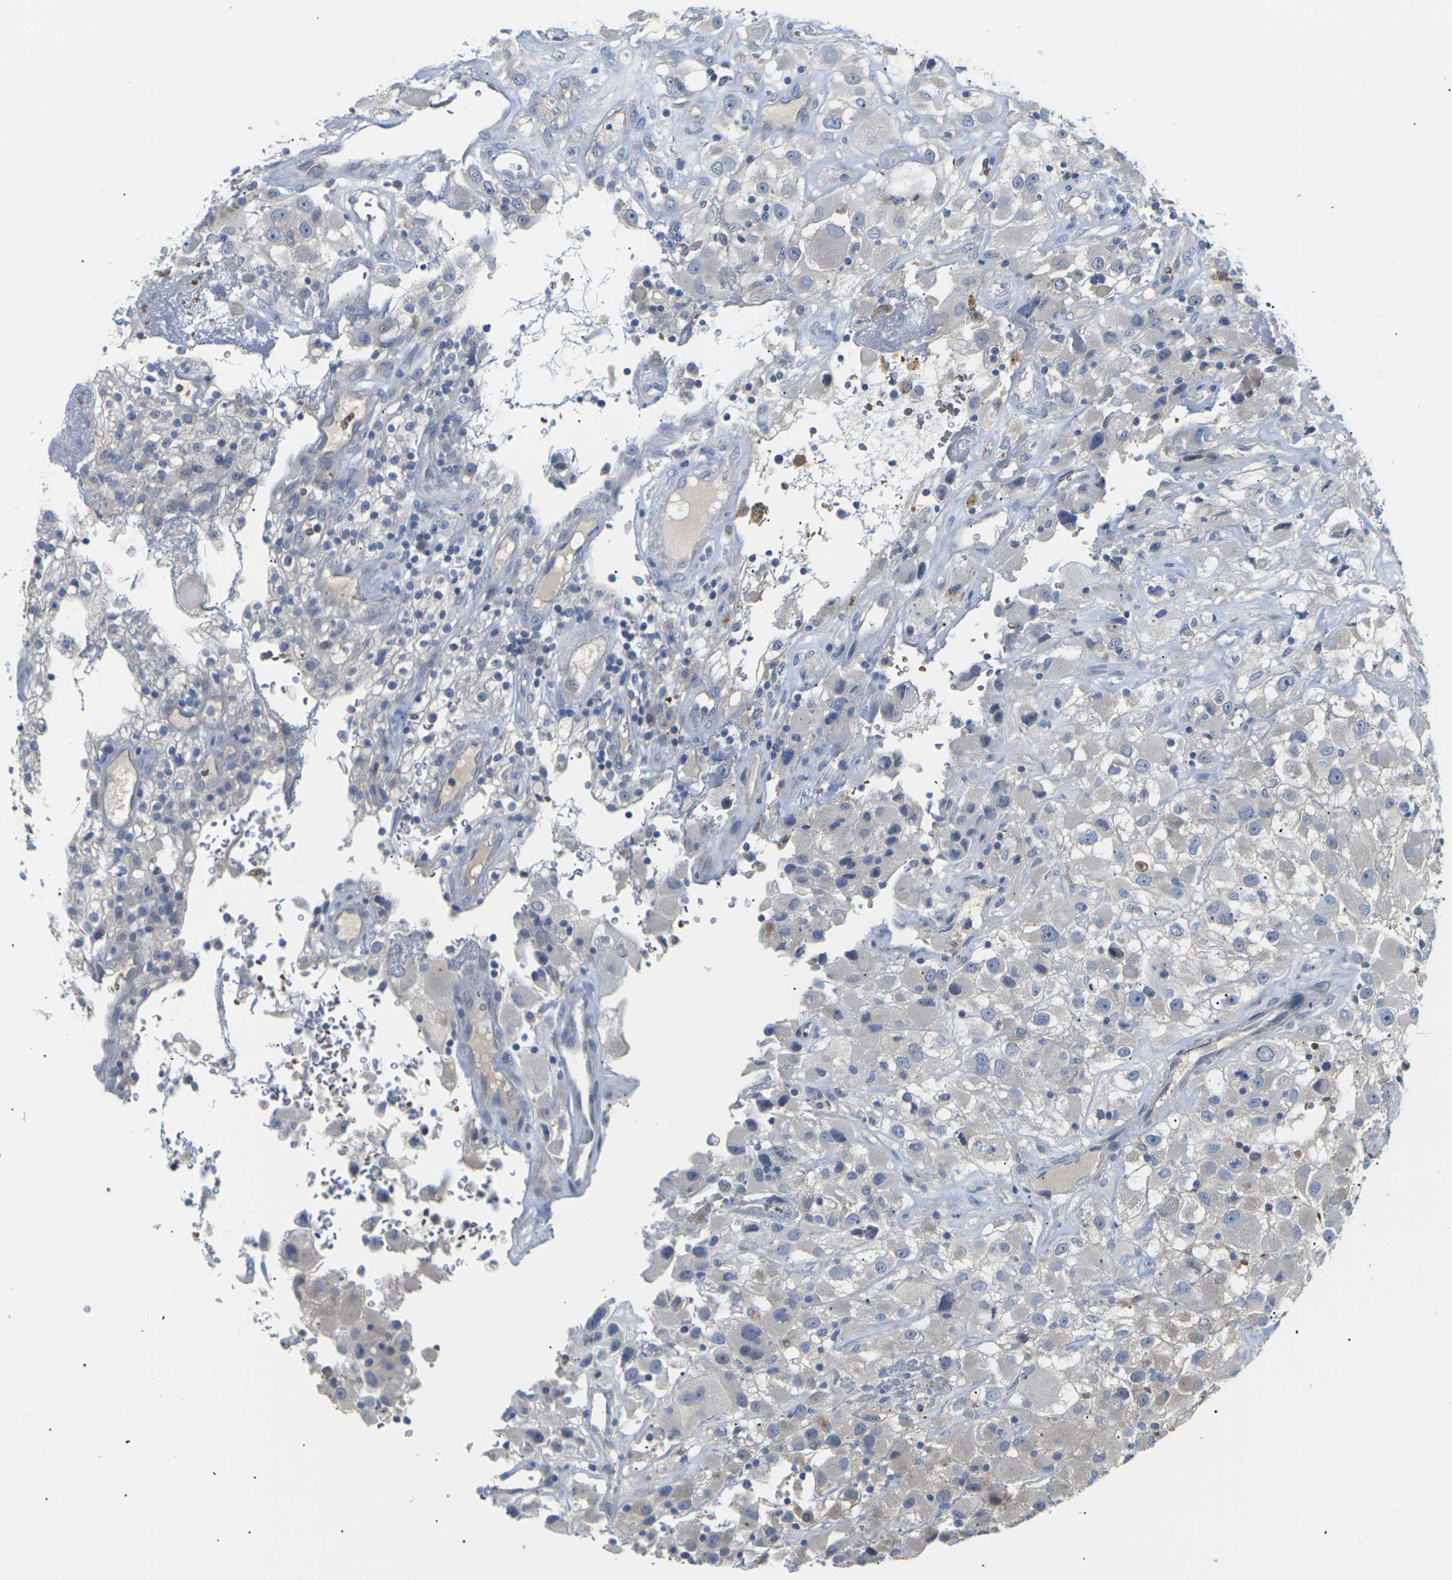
{"staining": {"intensity": "negative", "quantity": "none", "location": "none"}, "tissue": "renal cancer", "cell_type": "Tumor cells", "image_type": "cancer", "snomed": [{"axis": "morphology", "description": "Adenocarcinoma, NOS"}, {"axis": "topography", "description": "Kidney"}], "caption": "This is an IHC photomicrograph of adenocarcinoma (renal). There is no positivity in tumor cells.", "gene": "TMCO4", "patient": {"sex": "female", "age": 52}}